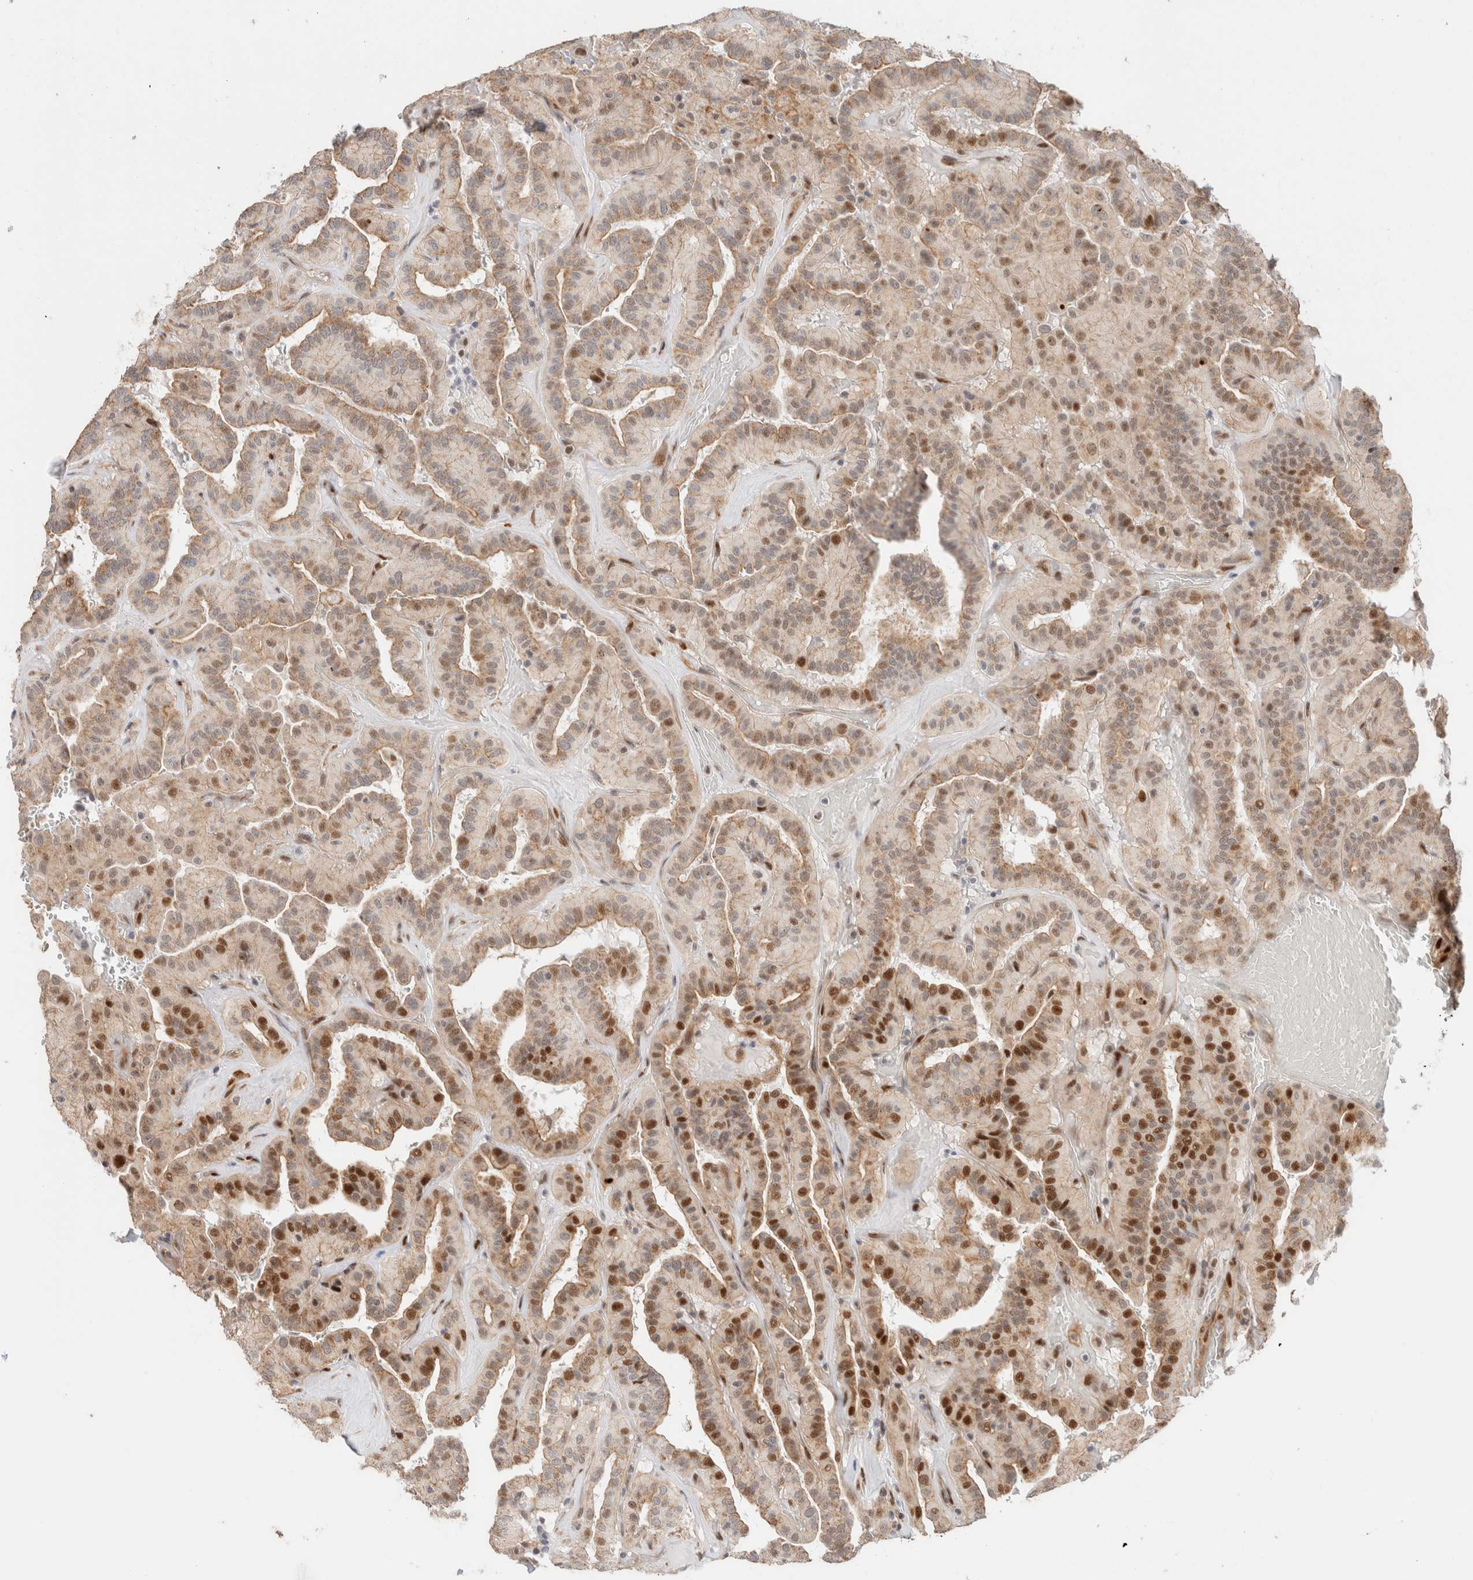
{"staining": {"intensity": "moderate", "quantity": "25%-75%", "location": "cytoplasmic/membranous,nuclear"}, "tissue": "thyroid cancer", "cell_type": "Tumor cells", "image_type": "cancer", "snomed": [{"axis": "morphology", "description": "Papillary adenocarcinoma, NOS"}, {"axis": "topography", "description": "Thyroid gland"}], "caption": "Protein staining by immunohistochemistry (IHC) reveals moderate cytoplasmic/membranous and nuclear expression in approximately 25%-75% of tumor cells in thyroid cancer.", "gene": "ID3", "patient": {"sex": "male", "age": 77}}